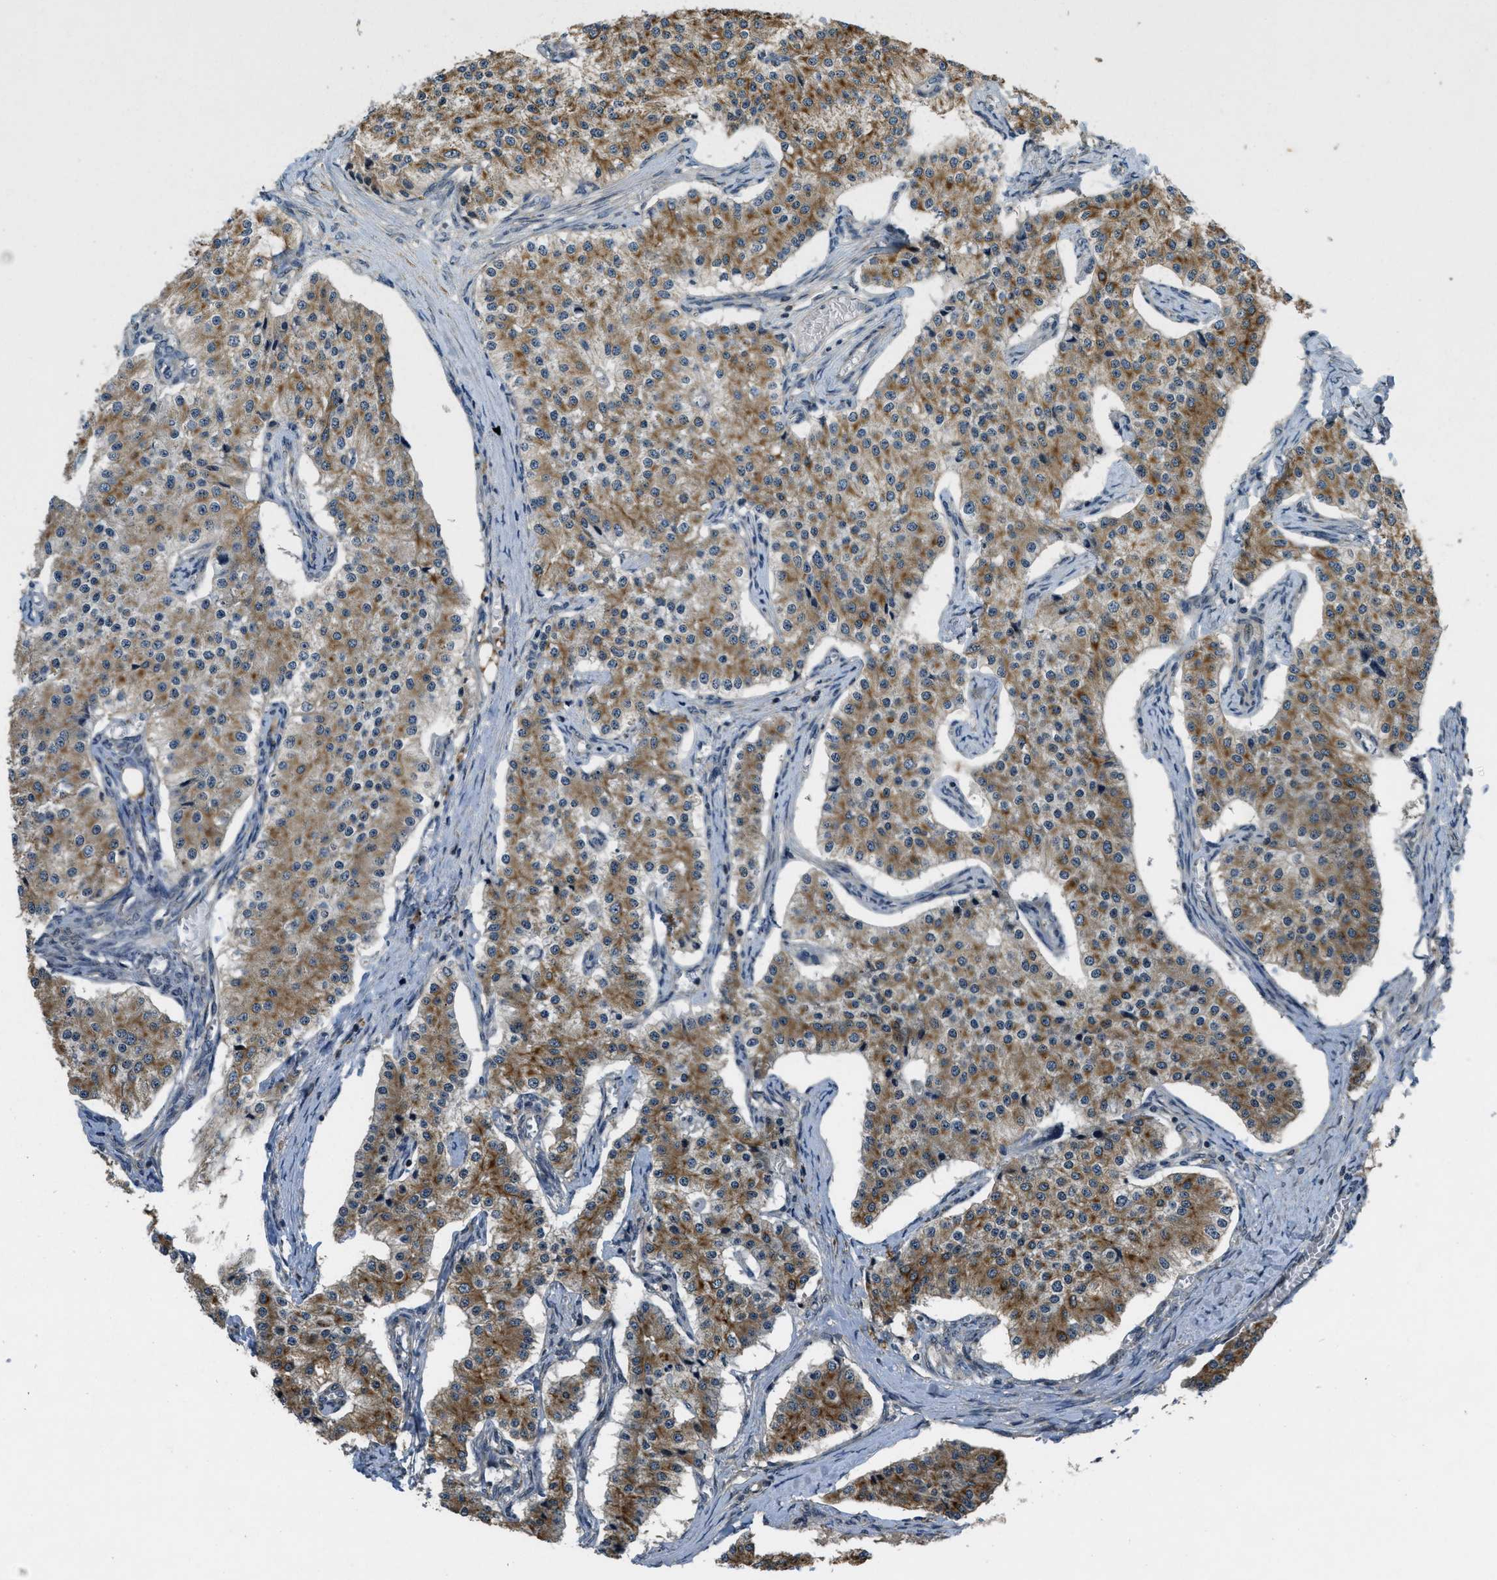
{"staining": {"intensity": "moderate", "quantity": ">75%", "location": "cytoplasmic/membranous"}, "tissue": "carcinoid", "cell_type": "Tumor cells", "image_type": "cancer", "snomed": [{"axis": "morphology", "description": "Carcinoid, malignant, NOS"}, {"axis": "topography", "description": "Colon"}], "caption": "Tumor cells show moderate cytoplasmic/membranous expression in about >75% of cells in carcinoid.", "gene": "CDKN2C", "patient": {"sex": "female", "age": 52}}